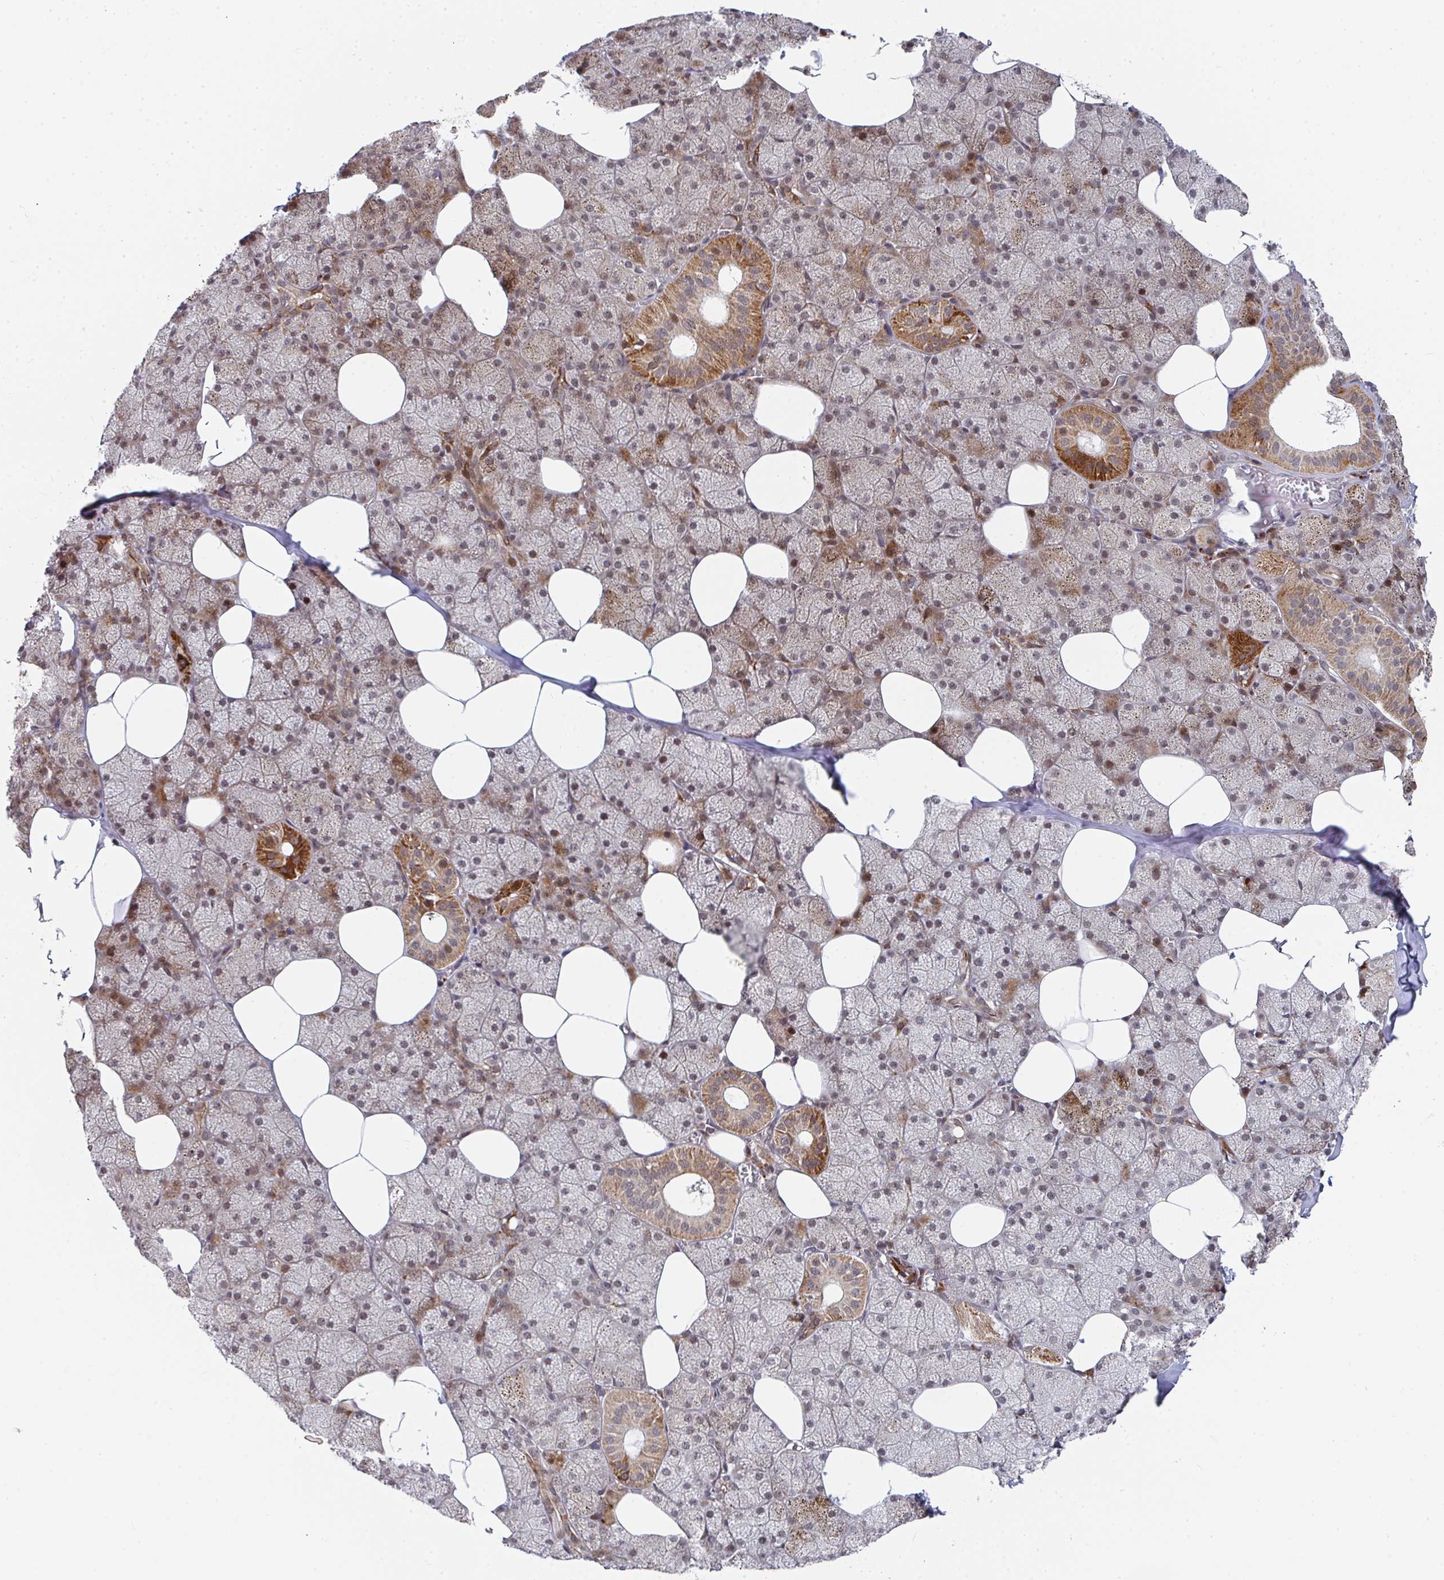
{"staining": {"intensity": "strong", "quantity": "25%-75%", "location": "cytoplasmic/membranous"}, "tissue": "salivary gland", "cell_type": "Glandular cells", "image_type": "normal", "snomed": [{"axis": "morphology", "description": "Normal tissue, NOS"}, {"axis": "topography", "description": "Salivary gland"}, {"axis": "topography", "description": "Peripheral nerve tissue"}], "caption": "Salivary gland stained with DAB immunohistochemistry (IHC) reveals high levels of strong cytoplasmic/membranous expression in approximately 25%-75% of glandular cells.", "gene": "RBBP5", "patient": {"sex": "male", "age": 38}}